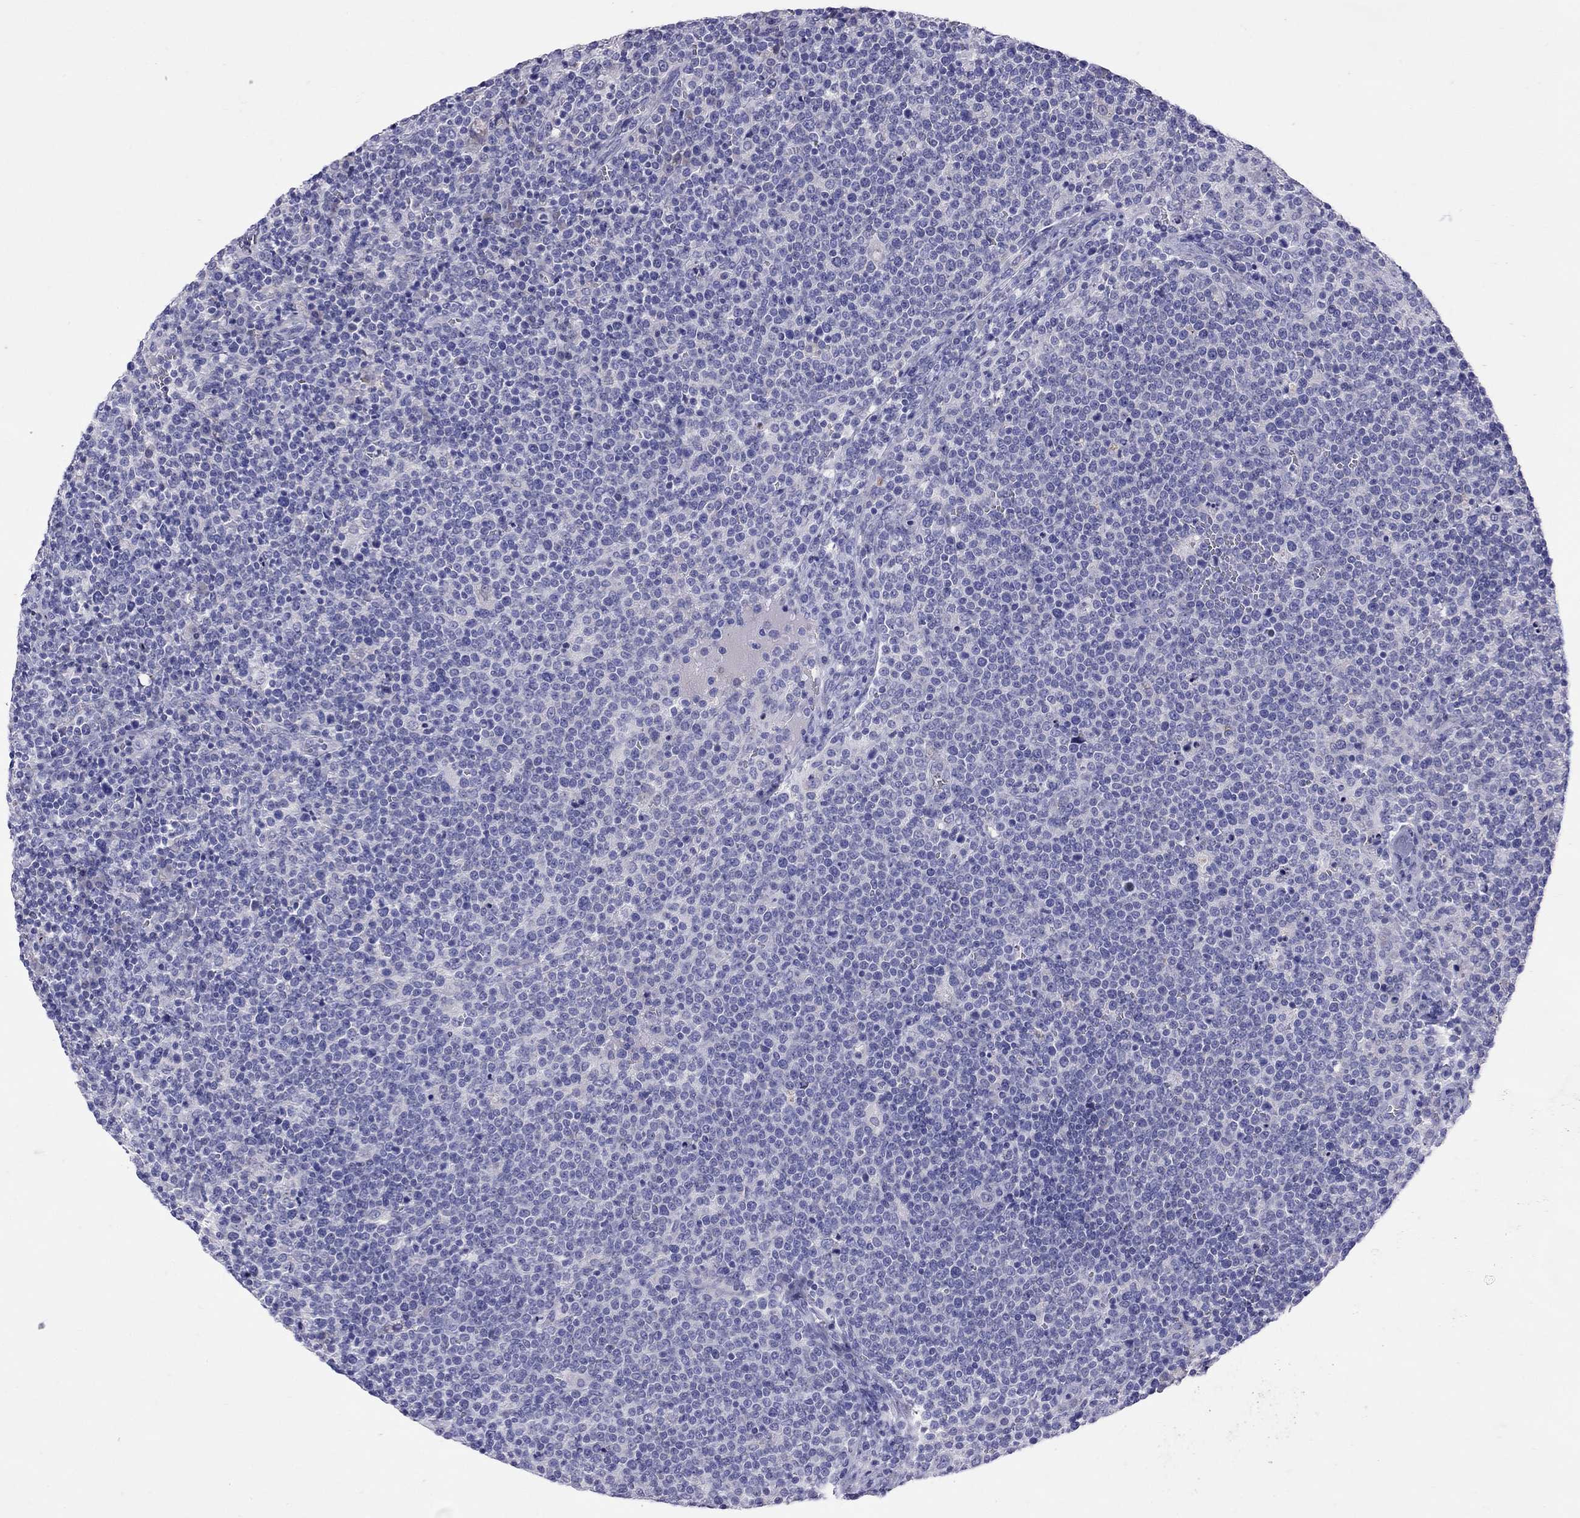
{"staining": {"intensity": "negative", "quantity": "none", "location": "none"}, "tissue": "lymphoma", "cell_type": "Tumor cells", "image_type": "cancer", "snomed": [{"axis": "morphology", "description": "Malignant lymphoma, non-Hodgkin's type, High grade"}, {"axis": "topography", "description": "Lymph node"}], "caption": "Immunohistochemical staining of human lymphoma shows no significant positivity in tumor cells.", "gene": "COL9A1", "patient": {"sex": "male", "age": 61}}